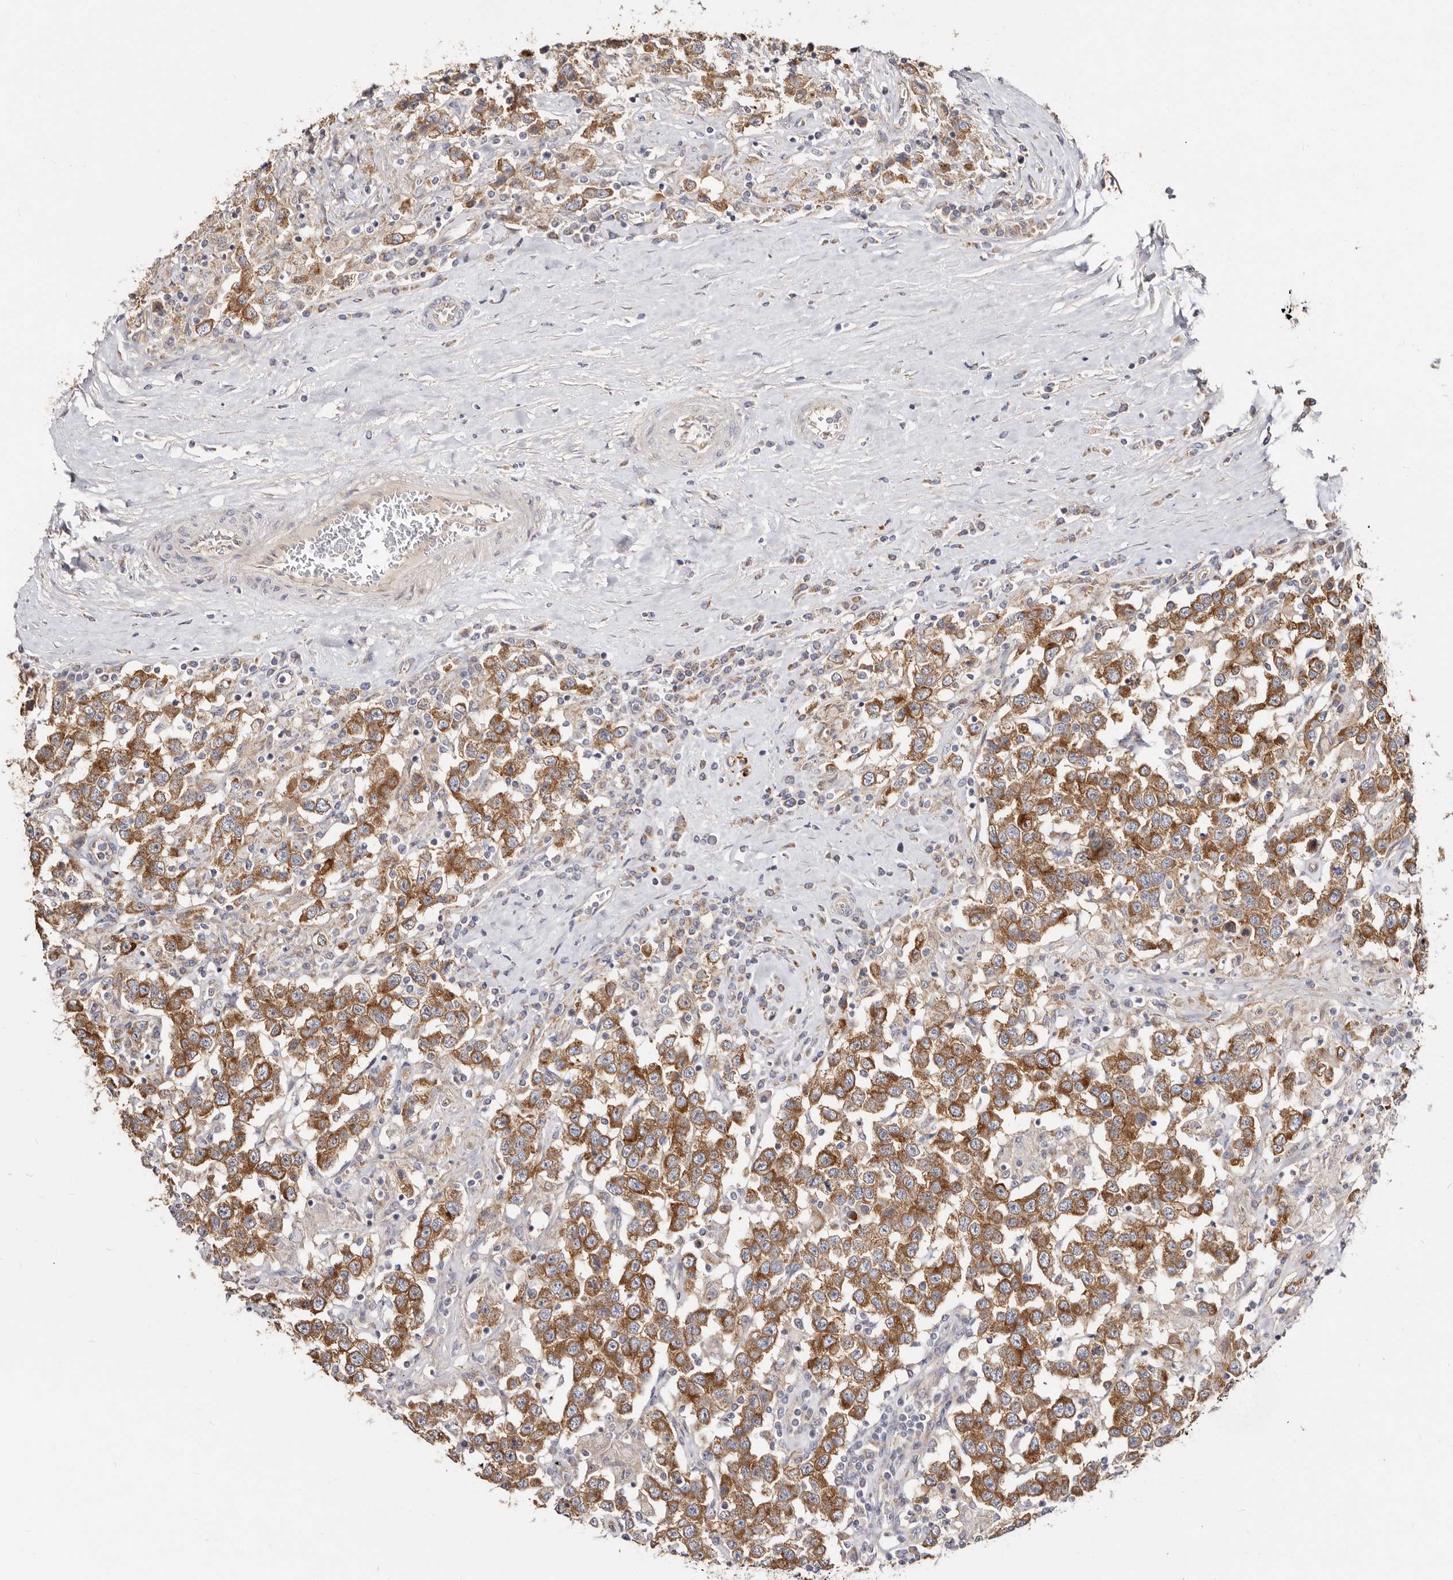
{"staining": {"intensity": "moderate", "quantity": ">75%", "location": "cytoplasmic/membranous"}, "tissue": "testis cancer", "cell_type": "Tumor cells", "image_type": "cancer", "snomed": [{"axis": "morphology", "description": "Seminoma, NOS"}, {"axis": "topography", "description": "Testis"}], "caption": "Immunohistochemical staining of testis cancer displays medium levels of moderate cytoplasmic/membranous protein expression in approximately >75% of tumor cells.", "gene": "BAIAP2L1", "patient": {"sex": "male", "age": 41}}